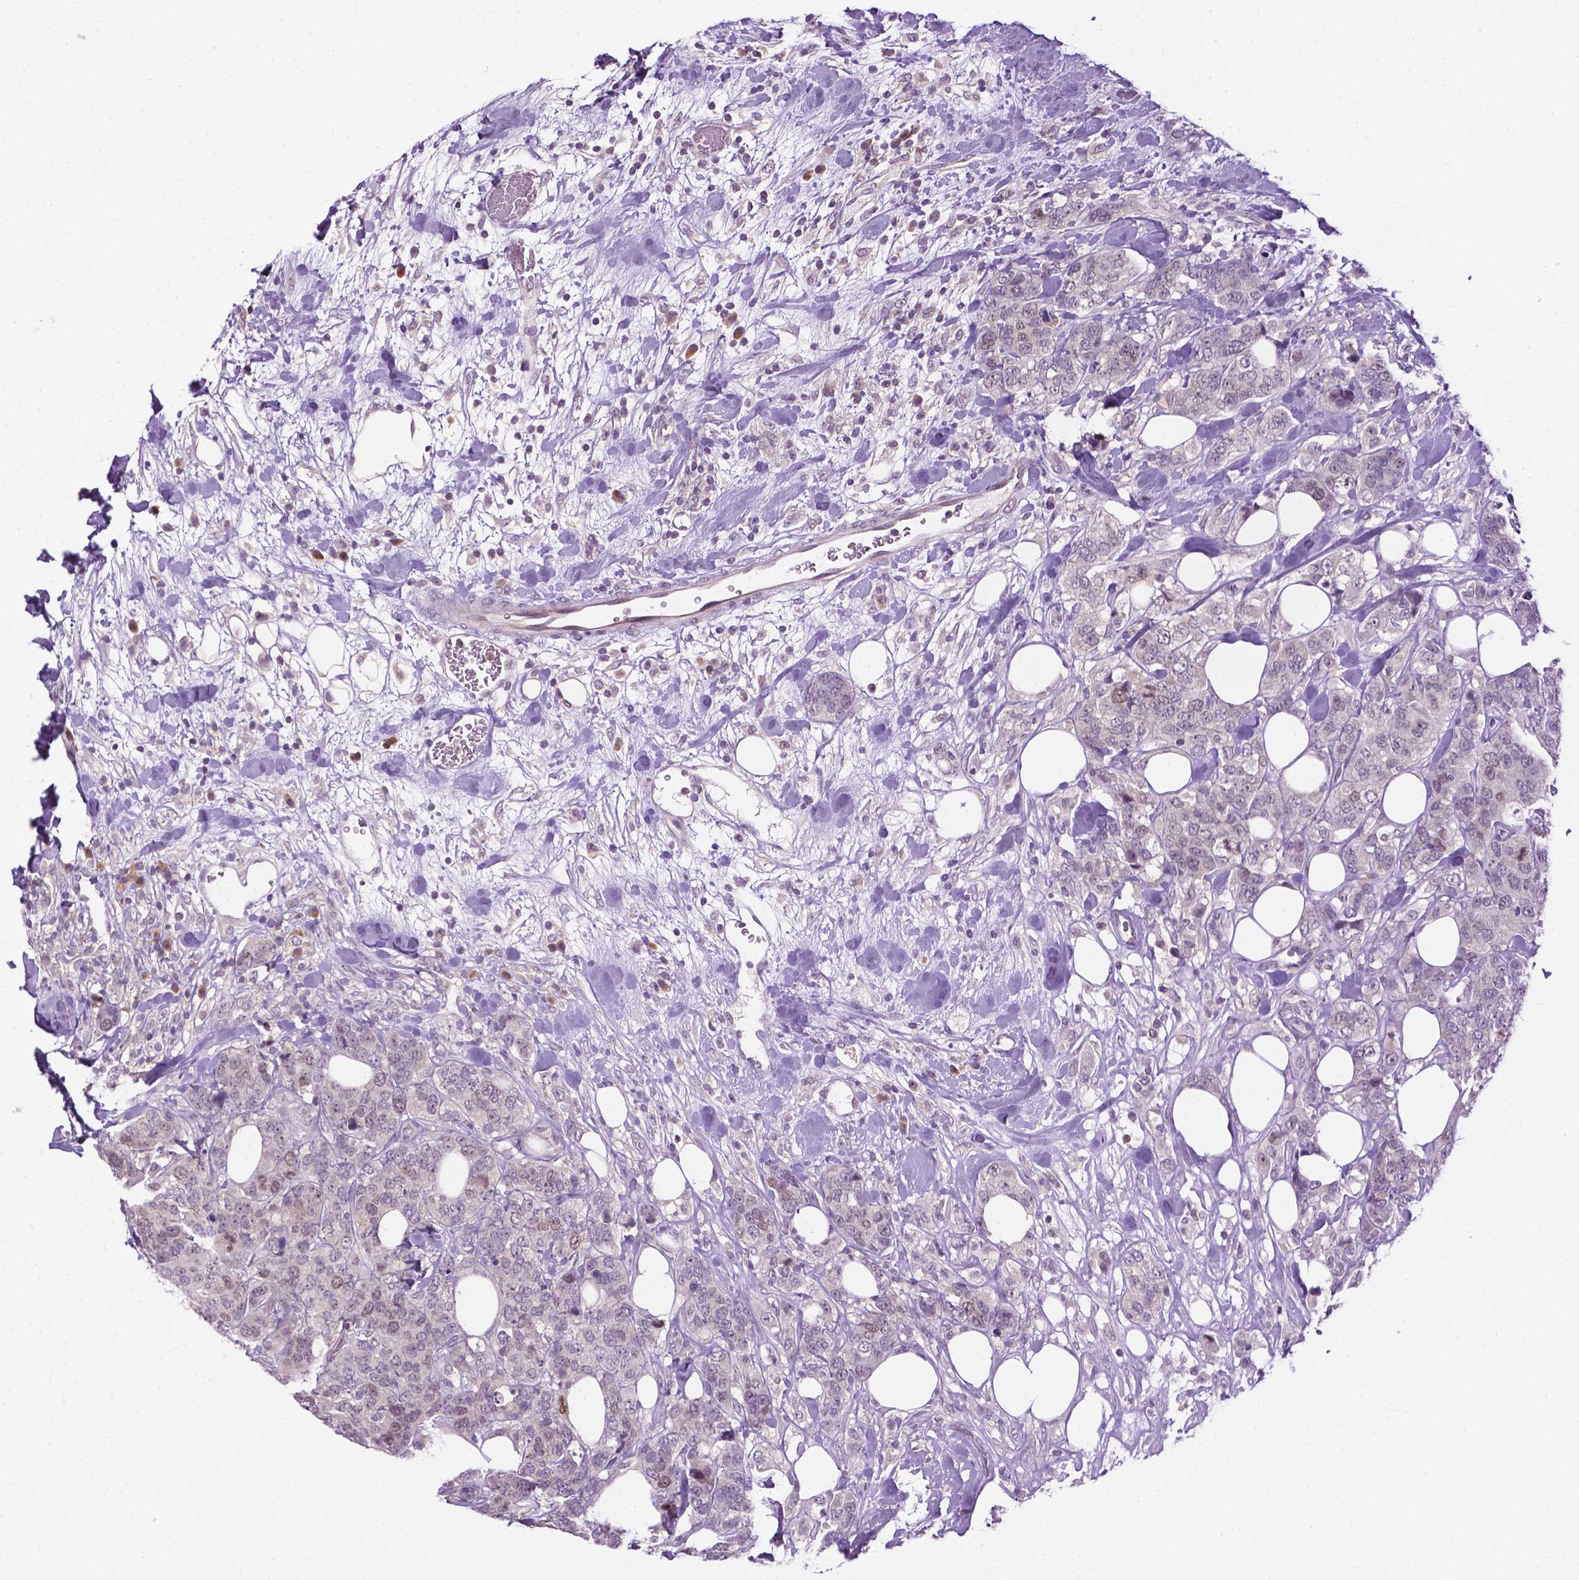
{"staining": {"intensity": "weak", "quantity": "<25%", "location": "nuclear"}, "tissue": "breast cancer", "cell_type": "Tumor cells", "image_type": "cancer", "snomed": [{"axis": "morphology", "description": "Lobular carcinoma"}, {"axis": "topography", "description": "Breast"}], "caption": "Immunohistochemistry of breast lobular carcinoma shows no expression in tumor cells.", "gene": "DENND4A", "patient": {"sex": "female", "age": 59}}